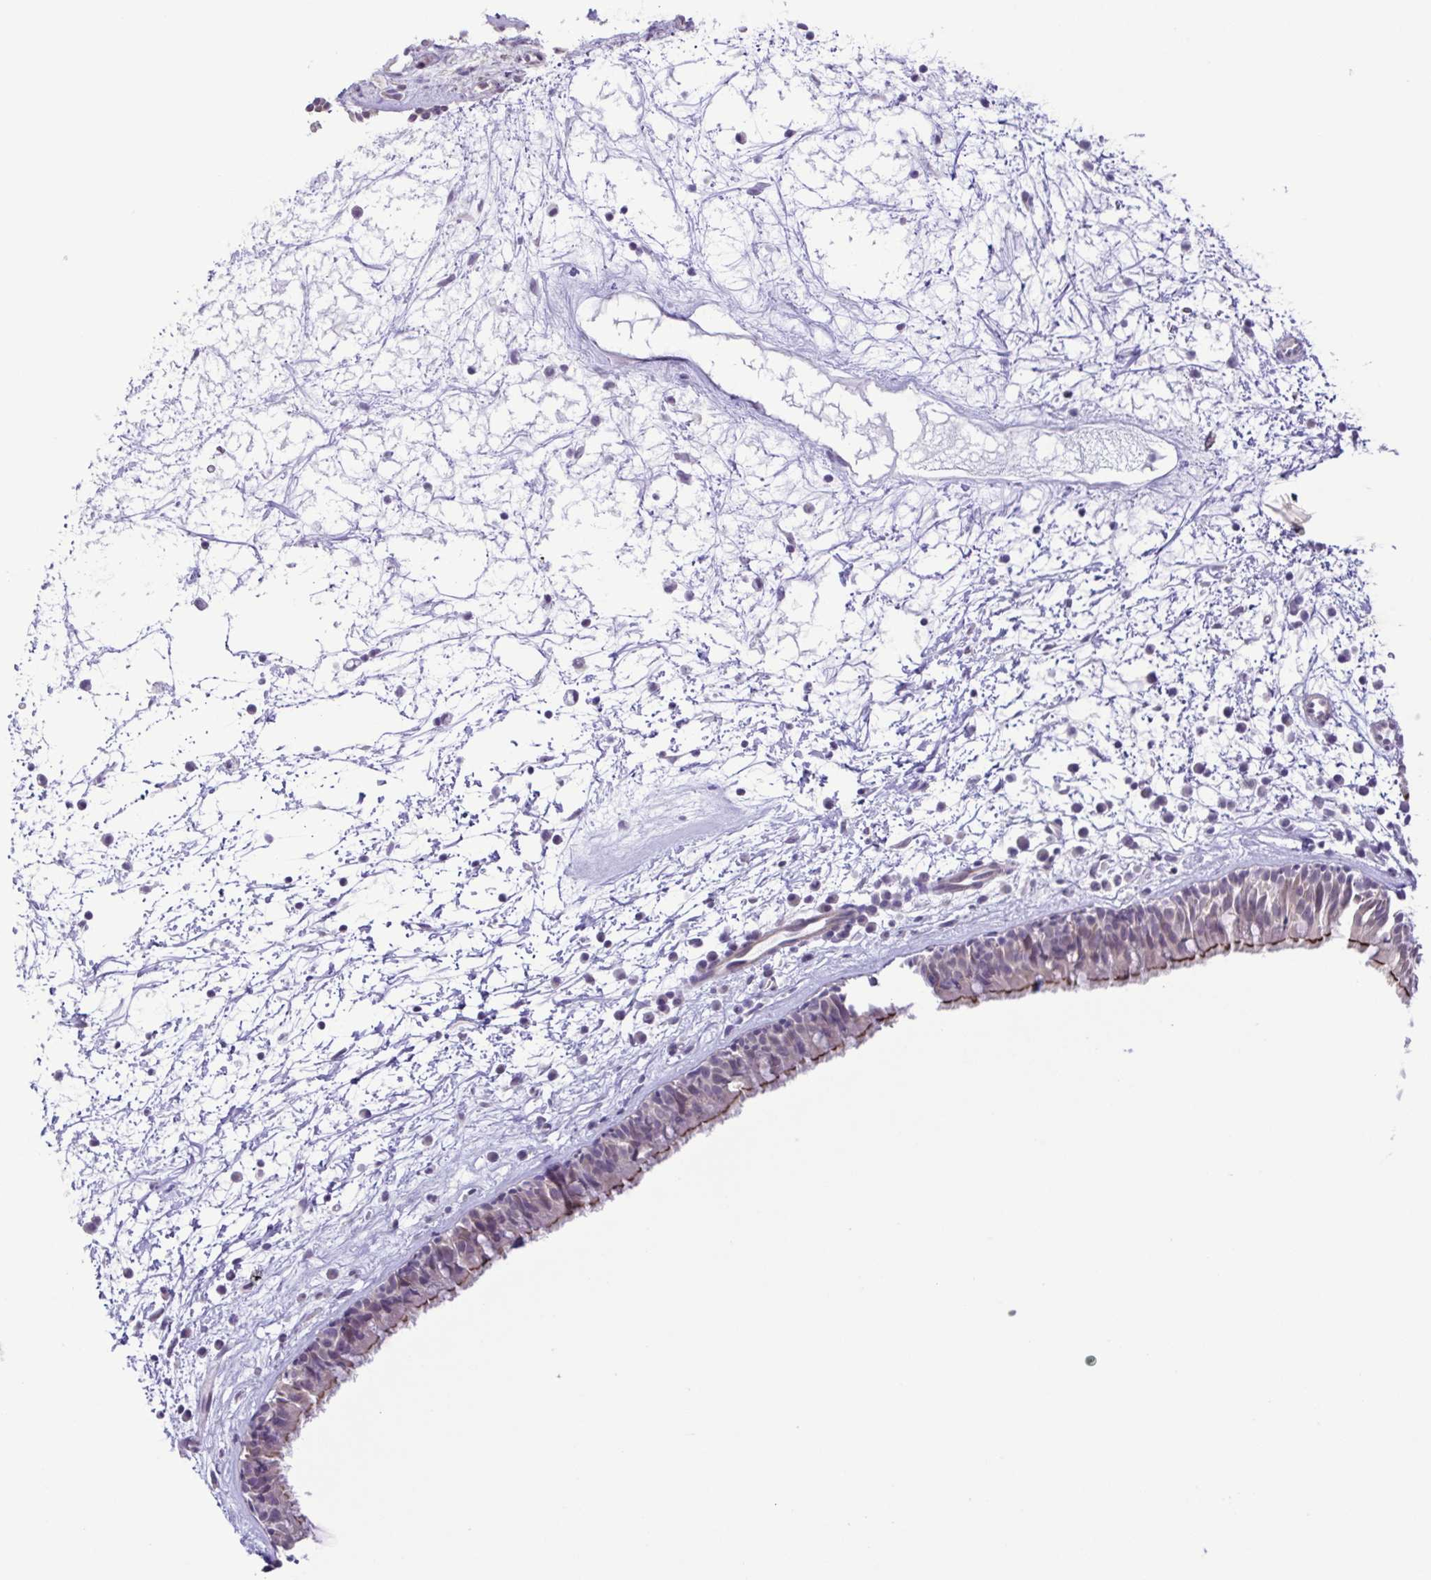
{"staining": {"intensity": "moderate", "quantity": "<25%", "location": "cytoplasmic/membranous"}, "tissue": "nasopharynx", "cell_type": "Respiratory epithelial cells", "image_type": "normal", "snomed": [{"axis": "morphology", "description": "Normal tissue, NOS"}, {"axis": "topography", "description": "Nasopharynx"}], "caption": "An IHC photomicrograph of benign tissue is shown. Protein staining in brown labels moderate cytoplasmic/membranous positivity in nasopharynx within respiratory epithelial cells. (DAB (3,3'-diaminobenzidine) IHC, brown staining for protein, blue staining for nuclei).", "gene": "IL1RN", "patient": {"sex": "male", "age": 24}}